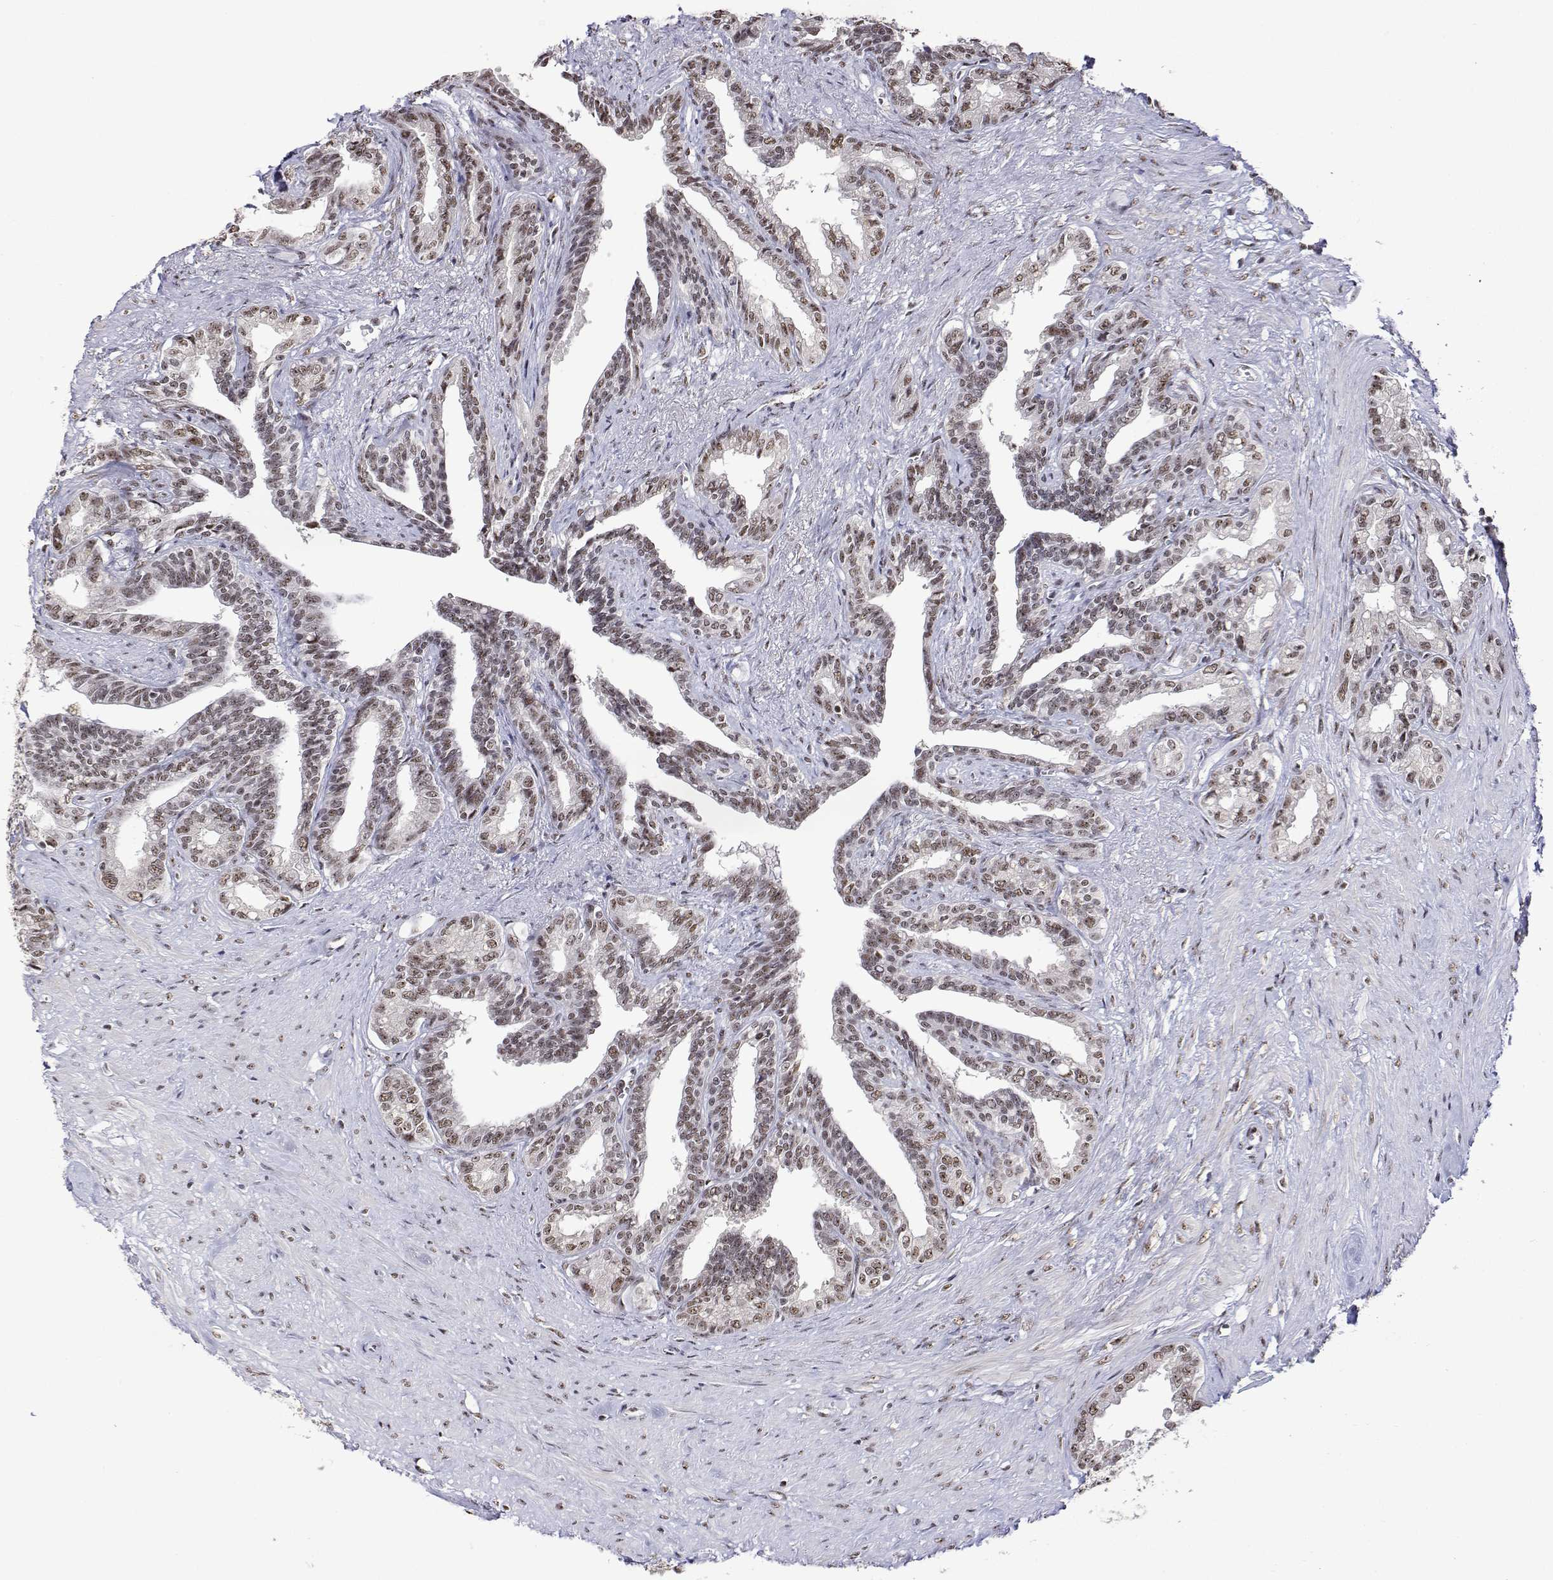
{"staining": {"intensity": "moderate", "quantity": ">75%", "location": "nuclear"}, "tissue": "seminal vesicle", "cell_type": "Glandular cells", "image_type": "normal", "snomed": [{"axis": "morphology", "description": "Normal tissue, NOS"}, {"axis": "morphology", "description": "Urothelial carcinoma, NOS"}, {"axis": "topography", "description": "Urinary bladder"}, {"axis": "topography", "description": "Seminal veicle"}], "caption": "Immunohistochemical staining of unremarkable seminal vesicle displays moderate nuclear protein positivity in approximately >75% of glandular cells.", "gene": "ADAR", "patient": {"sex": "male", "age": 76}}